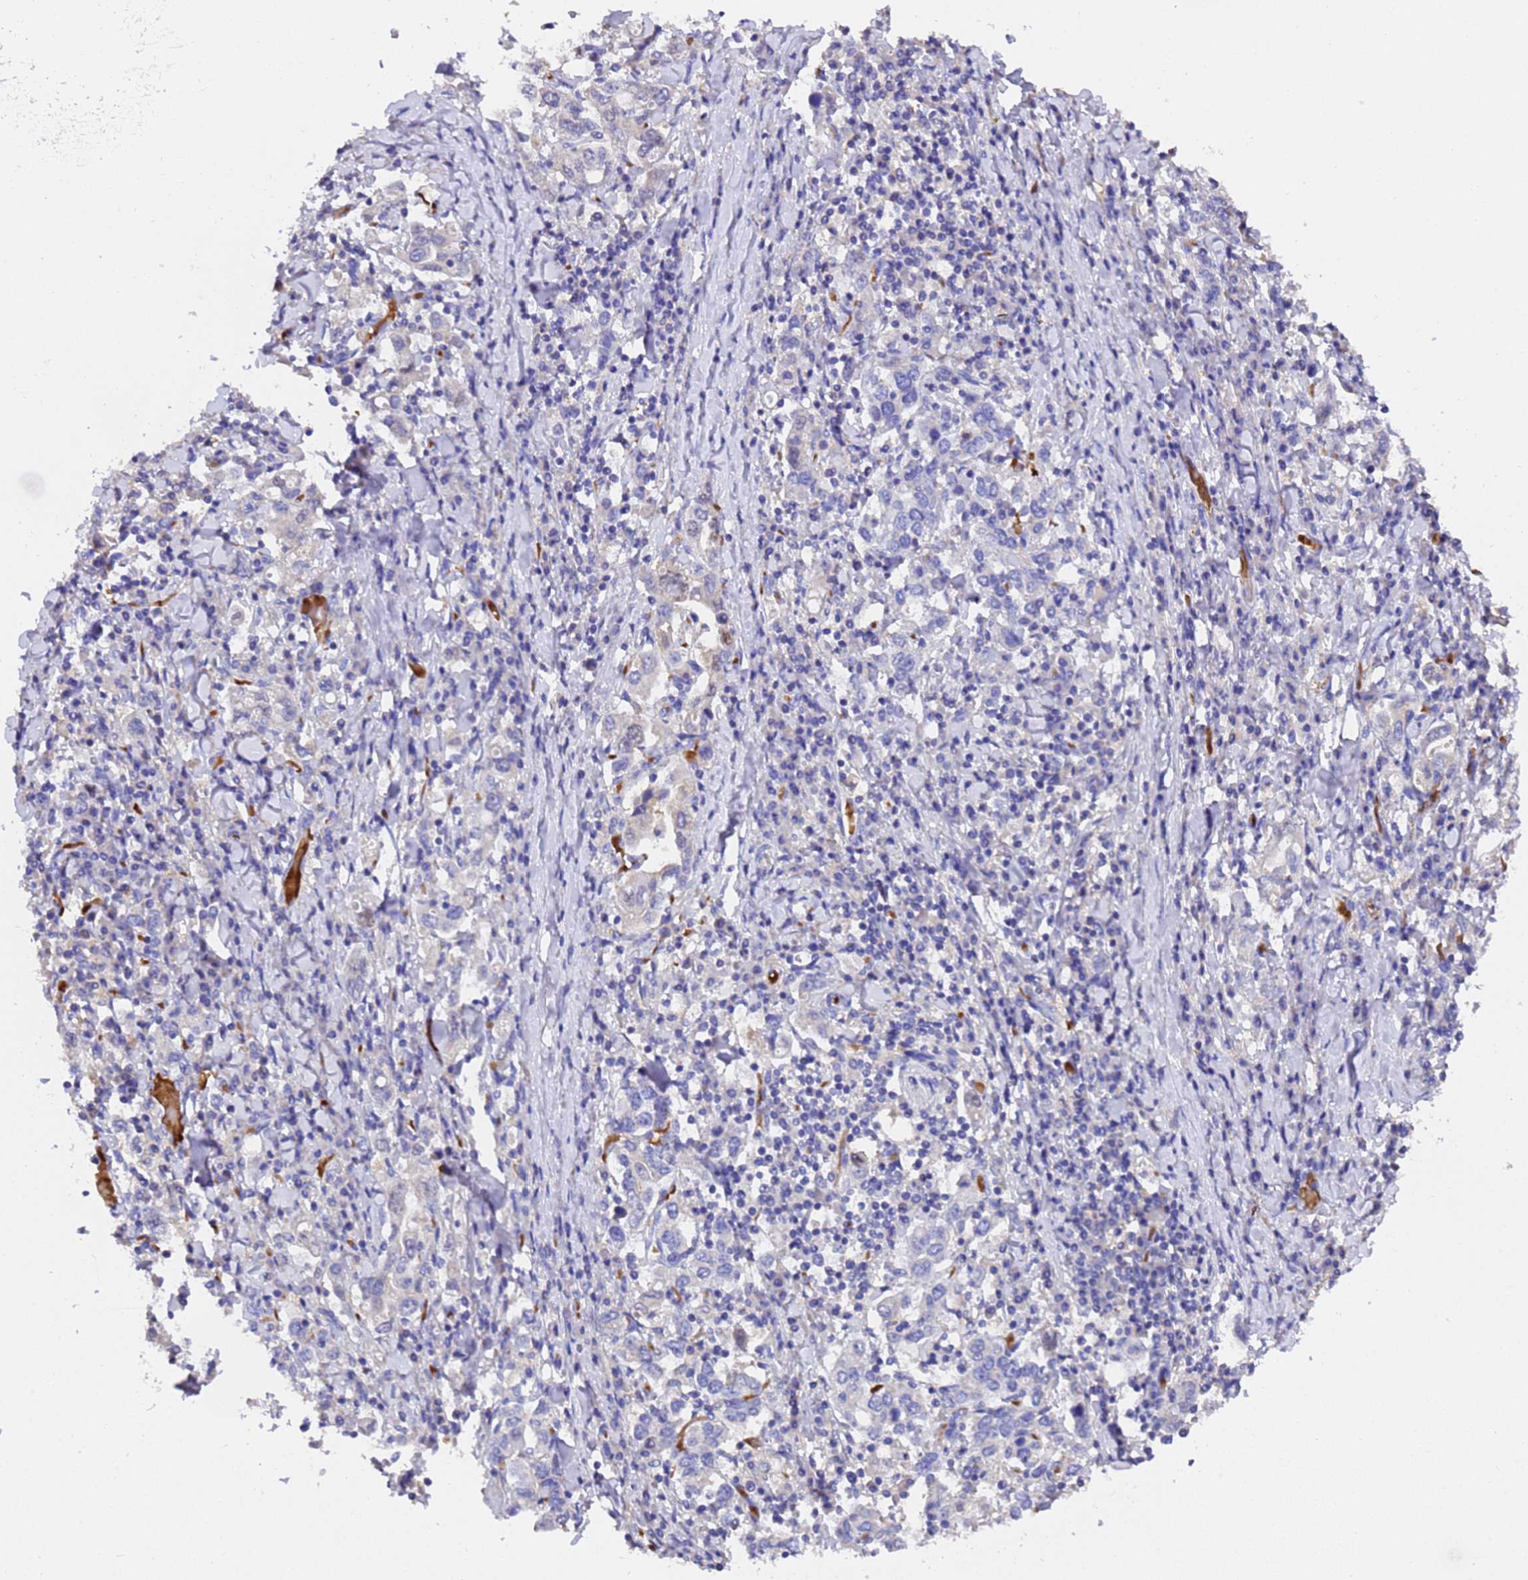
{"staining": {"intensity": "negative", "quantity": "none", "location": "none"}, "tissue": "stomach cancer", "cell_type": "Tumor cells", "image_type": "cancer", "snomed": [{"axis": "morphology", "description": "Adenocarcinoma, NOS"}, {"axis": "topography", "description": "Stomach, upper"}], "caption": "A micrograph of stomach adenocarcinoma stained for a protein displays no brown staining in tumor cells.", "gene": "ELP6", "patient": {"sex": "male", "age": 62}}